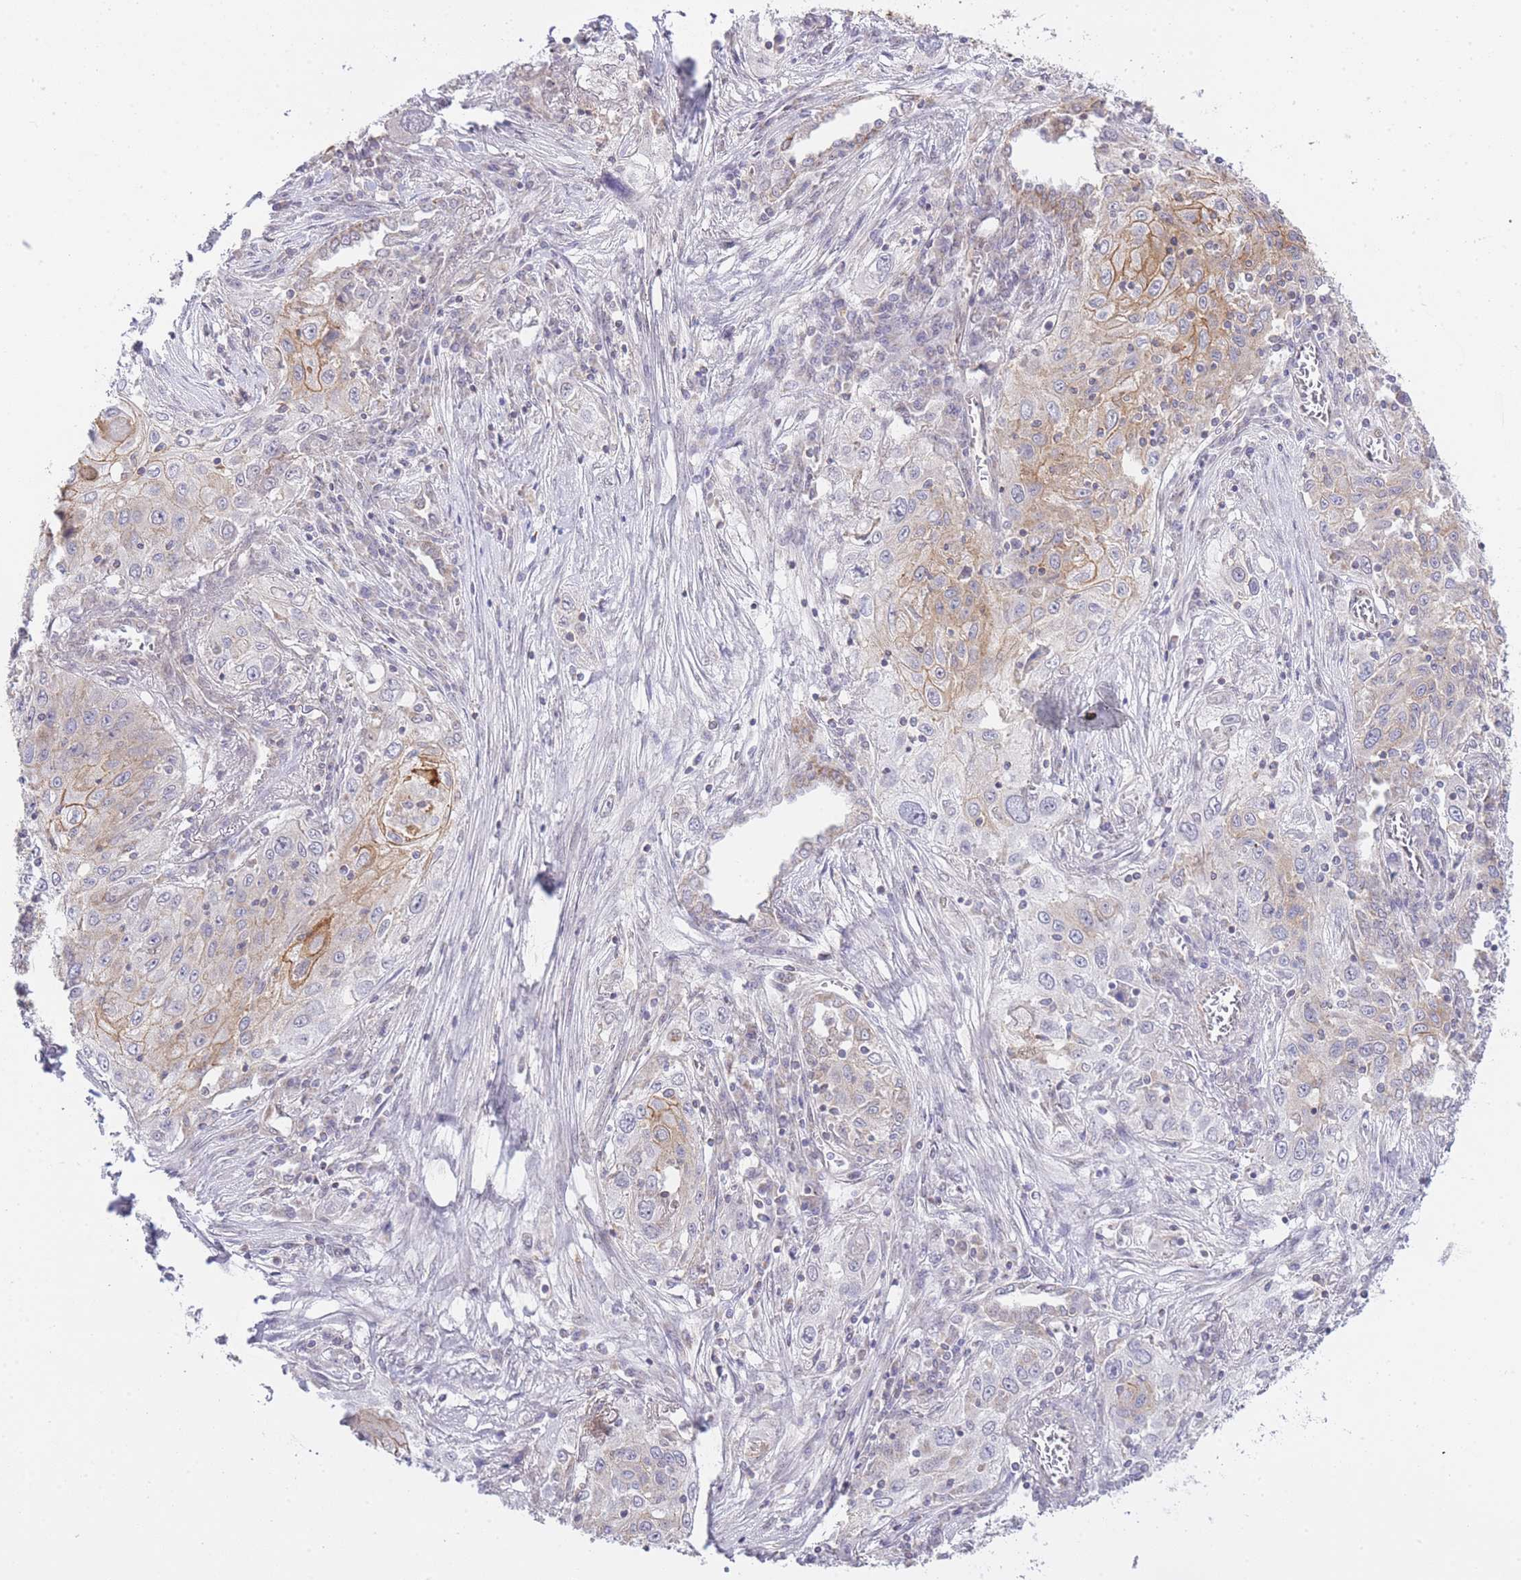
{"staining": {"intensity": "moderate", "quantity": "<25%", "location": "cytoplasmic/membranous"}, "tissue": "lung cancer", "cell_type": "Tumor cells", "image_type": "cancer", "snomed": [{"axis": "morphology", "description": "Squamous cell carcinoma, NOS"}, {"axis": "topography", "description": "Lung"}], "caption": "Human squamous cell carcinoma (lung) stained for a protein (brown) demonstrates moderate cytoplasmic/membranous positive positivity in approximately <25% of tumor cells.", "gene": "CTBP1", "patient": {"sex": "female", "age": 69}}